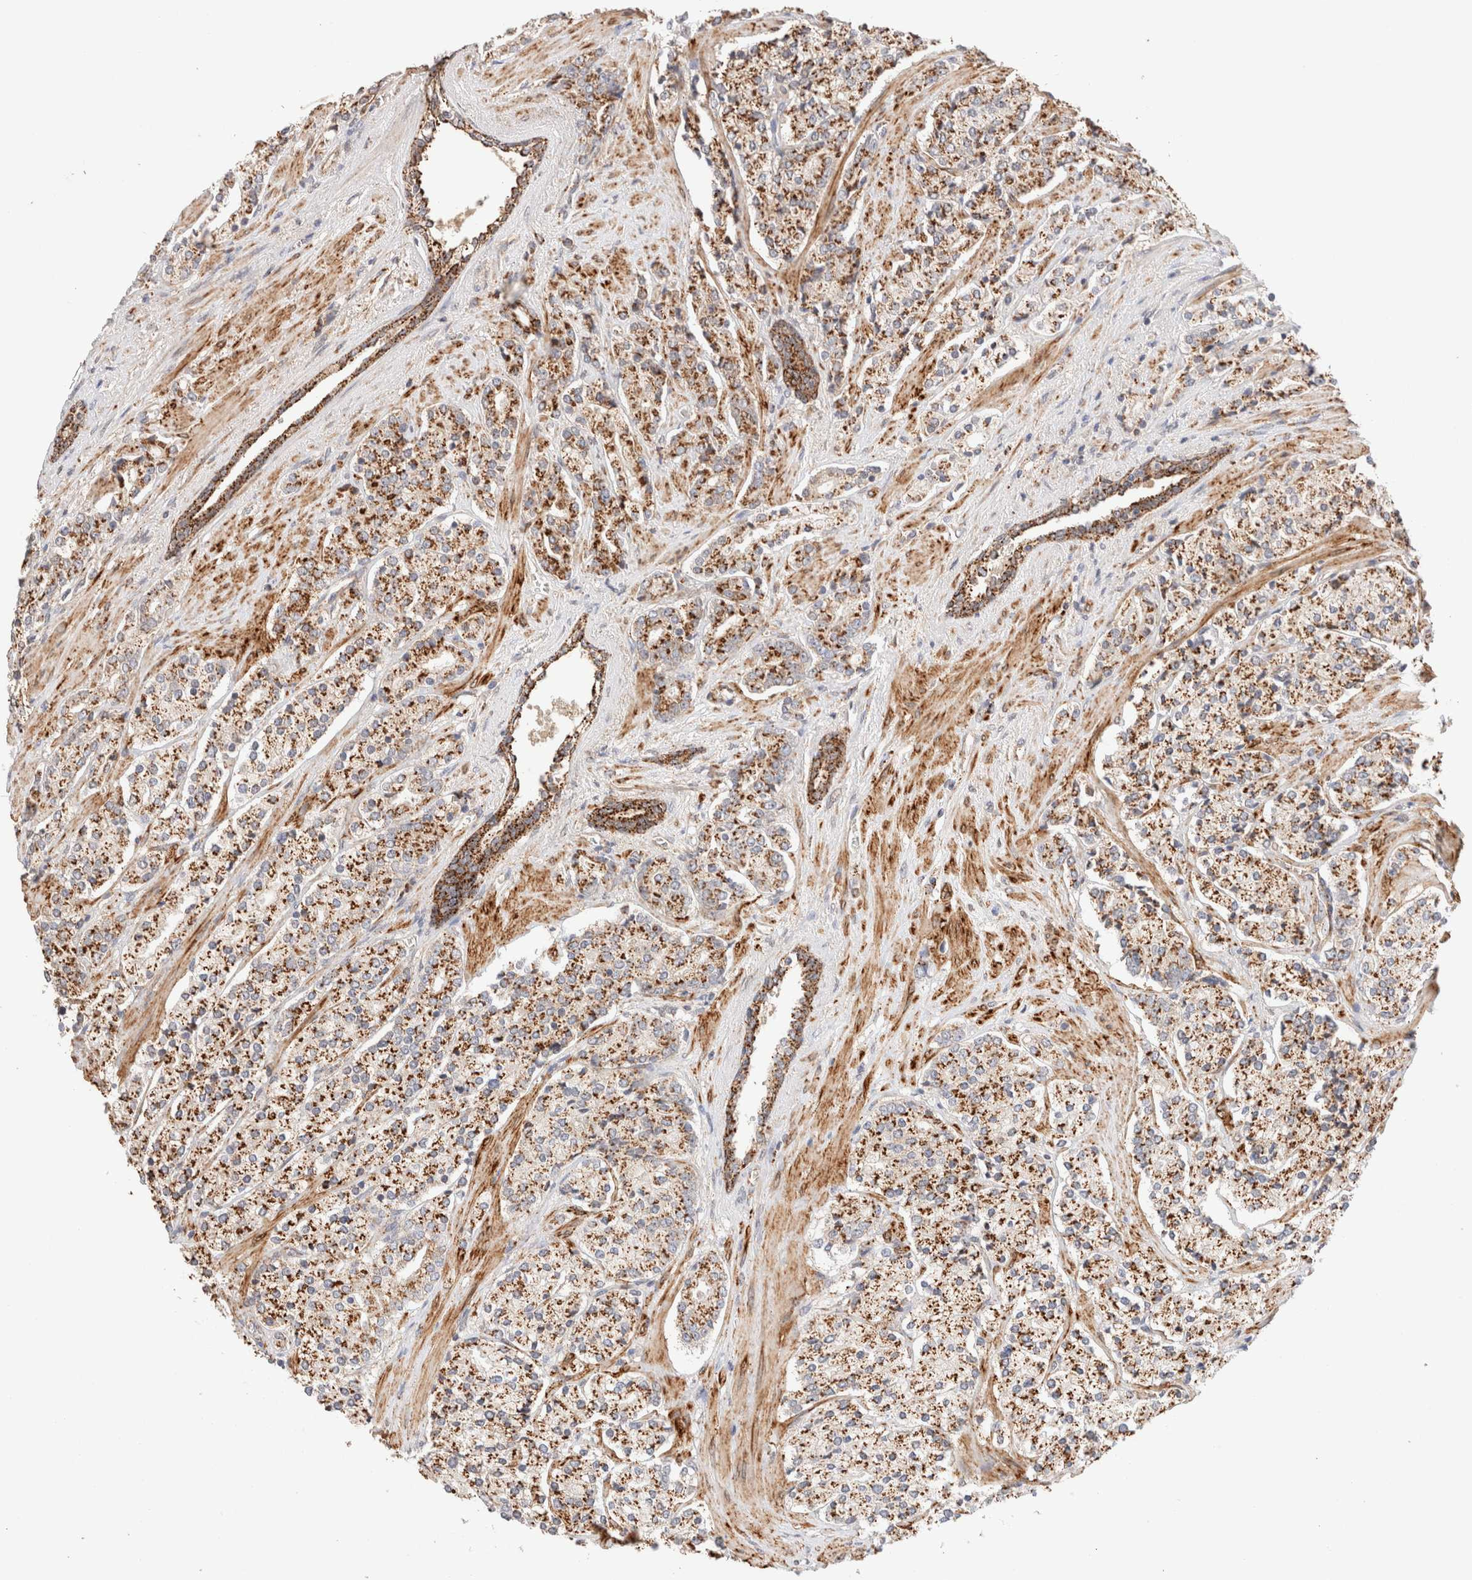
{"staining": {"intensity": "moderate", "quantity": ">75%", "location": "cytoplasmic/membranous"}, "tissue": "prostate cancer", "cell_type": "Tumor cells", "image_type": "cancer", "snomed": [{"axis": "morphology", "description": "Adenocarcinoma, High grade"}, {"axis": "topography", "description": "Prostate"}], "caption": "Prostate cancer (adenocarcinoma (high-grade)) stained for a protein (brown) shows moderate cytoplasmic/membranous positive positivity in about >75% of tumor cells.", "gene": "RABEPK", "patient": {"sex": "male", "age": 71}}